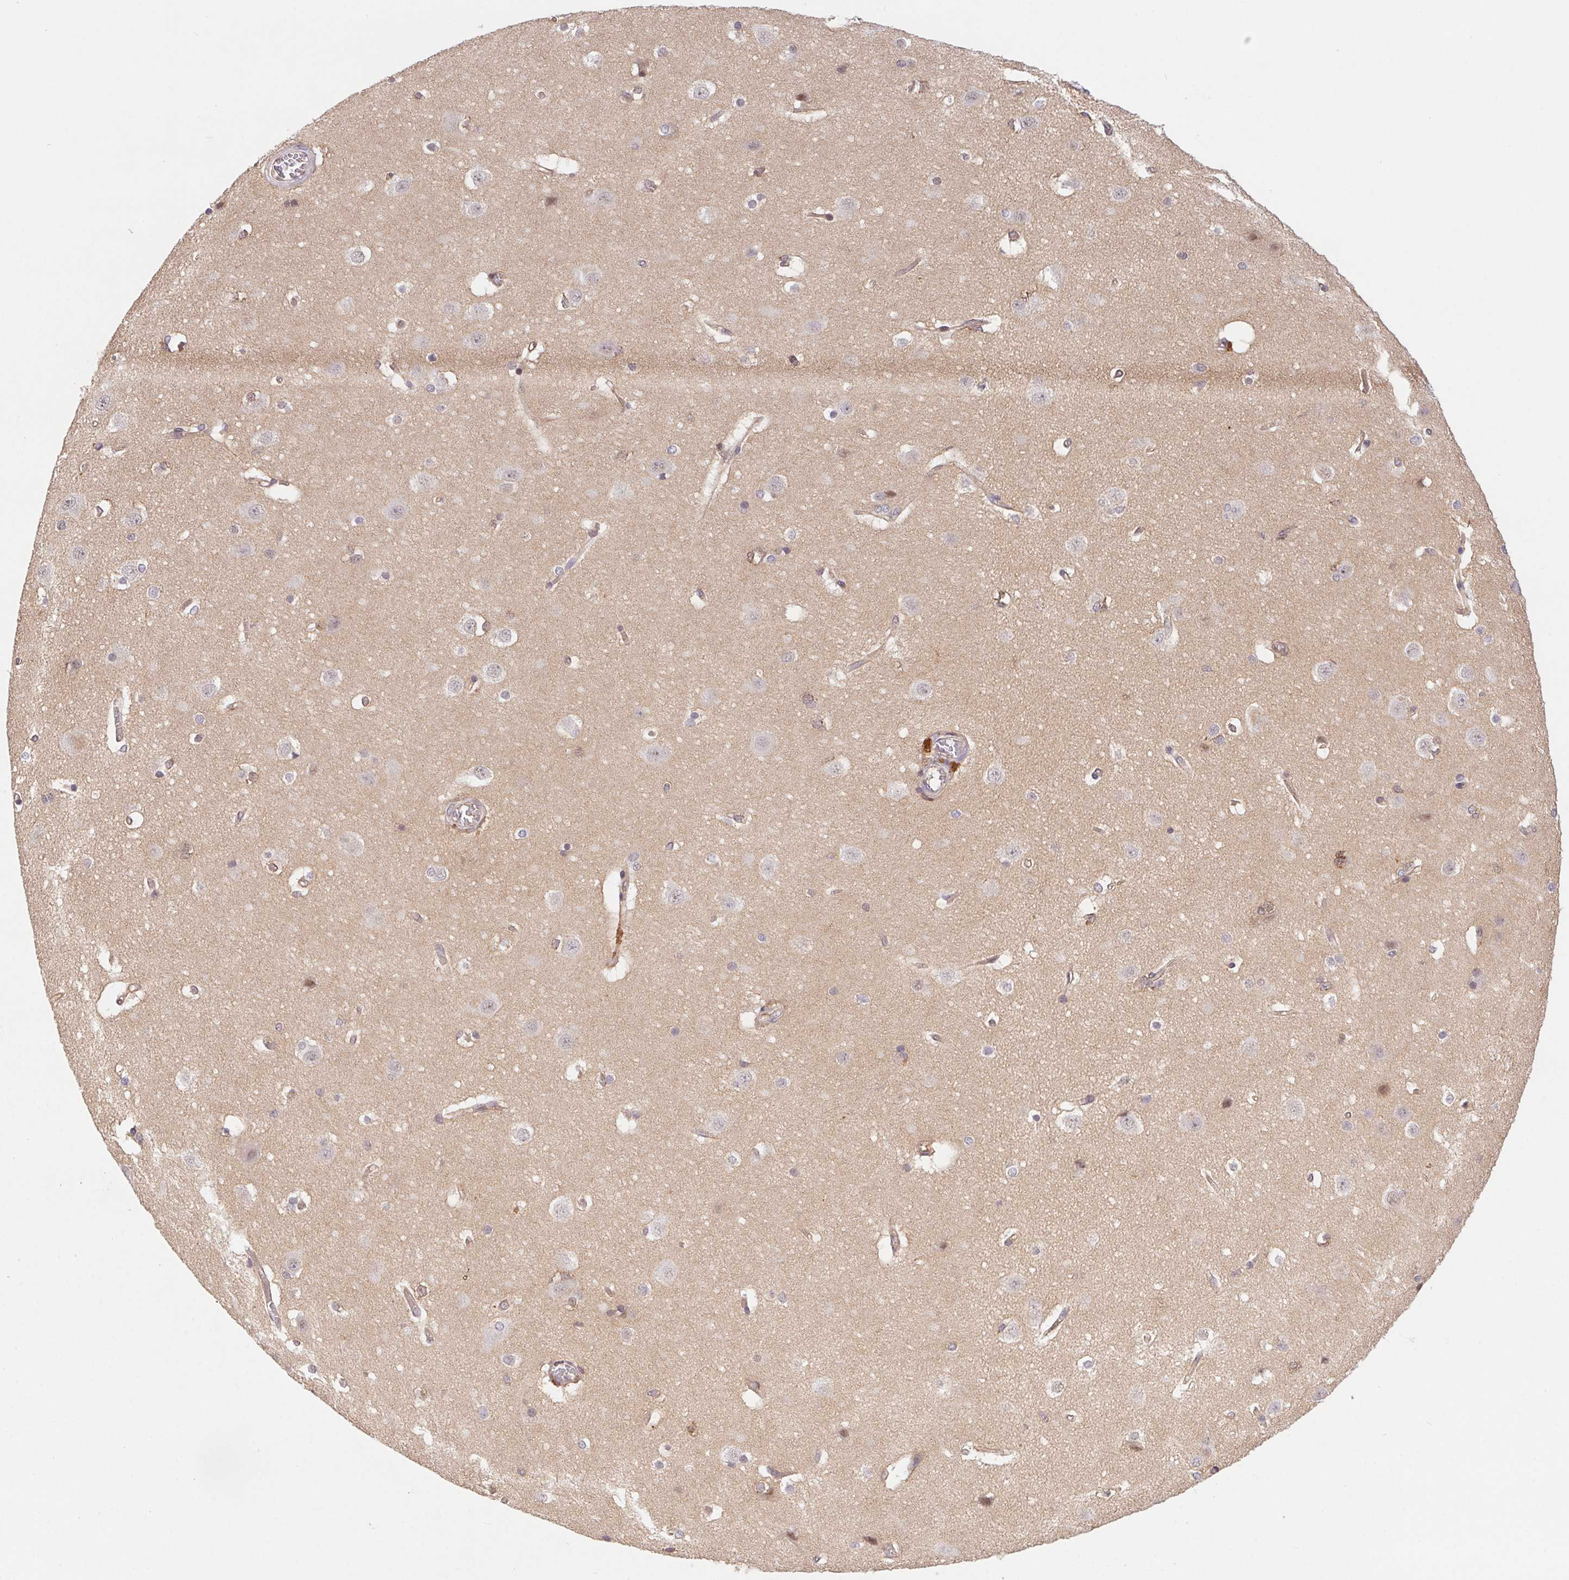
{"staining": {"intensity": "moderate", "quantity": "25%-75%", "location": "cytoplasmic/membranous"}, "tissue": "cerebral cortex", "cell_type": "Endothelial cells", "image_type": "normal", "snomed": [{"axis": "morphology", "description": "Normal tissue, NOS"}, {"axis": "topography", "description": "Cerebral cortex"}], "caption": "Cerebral cortex stained with a brown dye demonstrates moderate cytoplasmic/membranous positive positivity in about 25%-75% of endothelial cells.", "gene": "SLC52A2", "patient": {"sex": "male", "age": 37}}